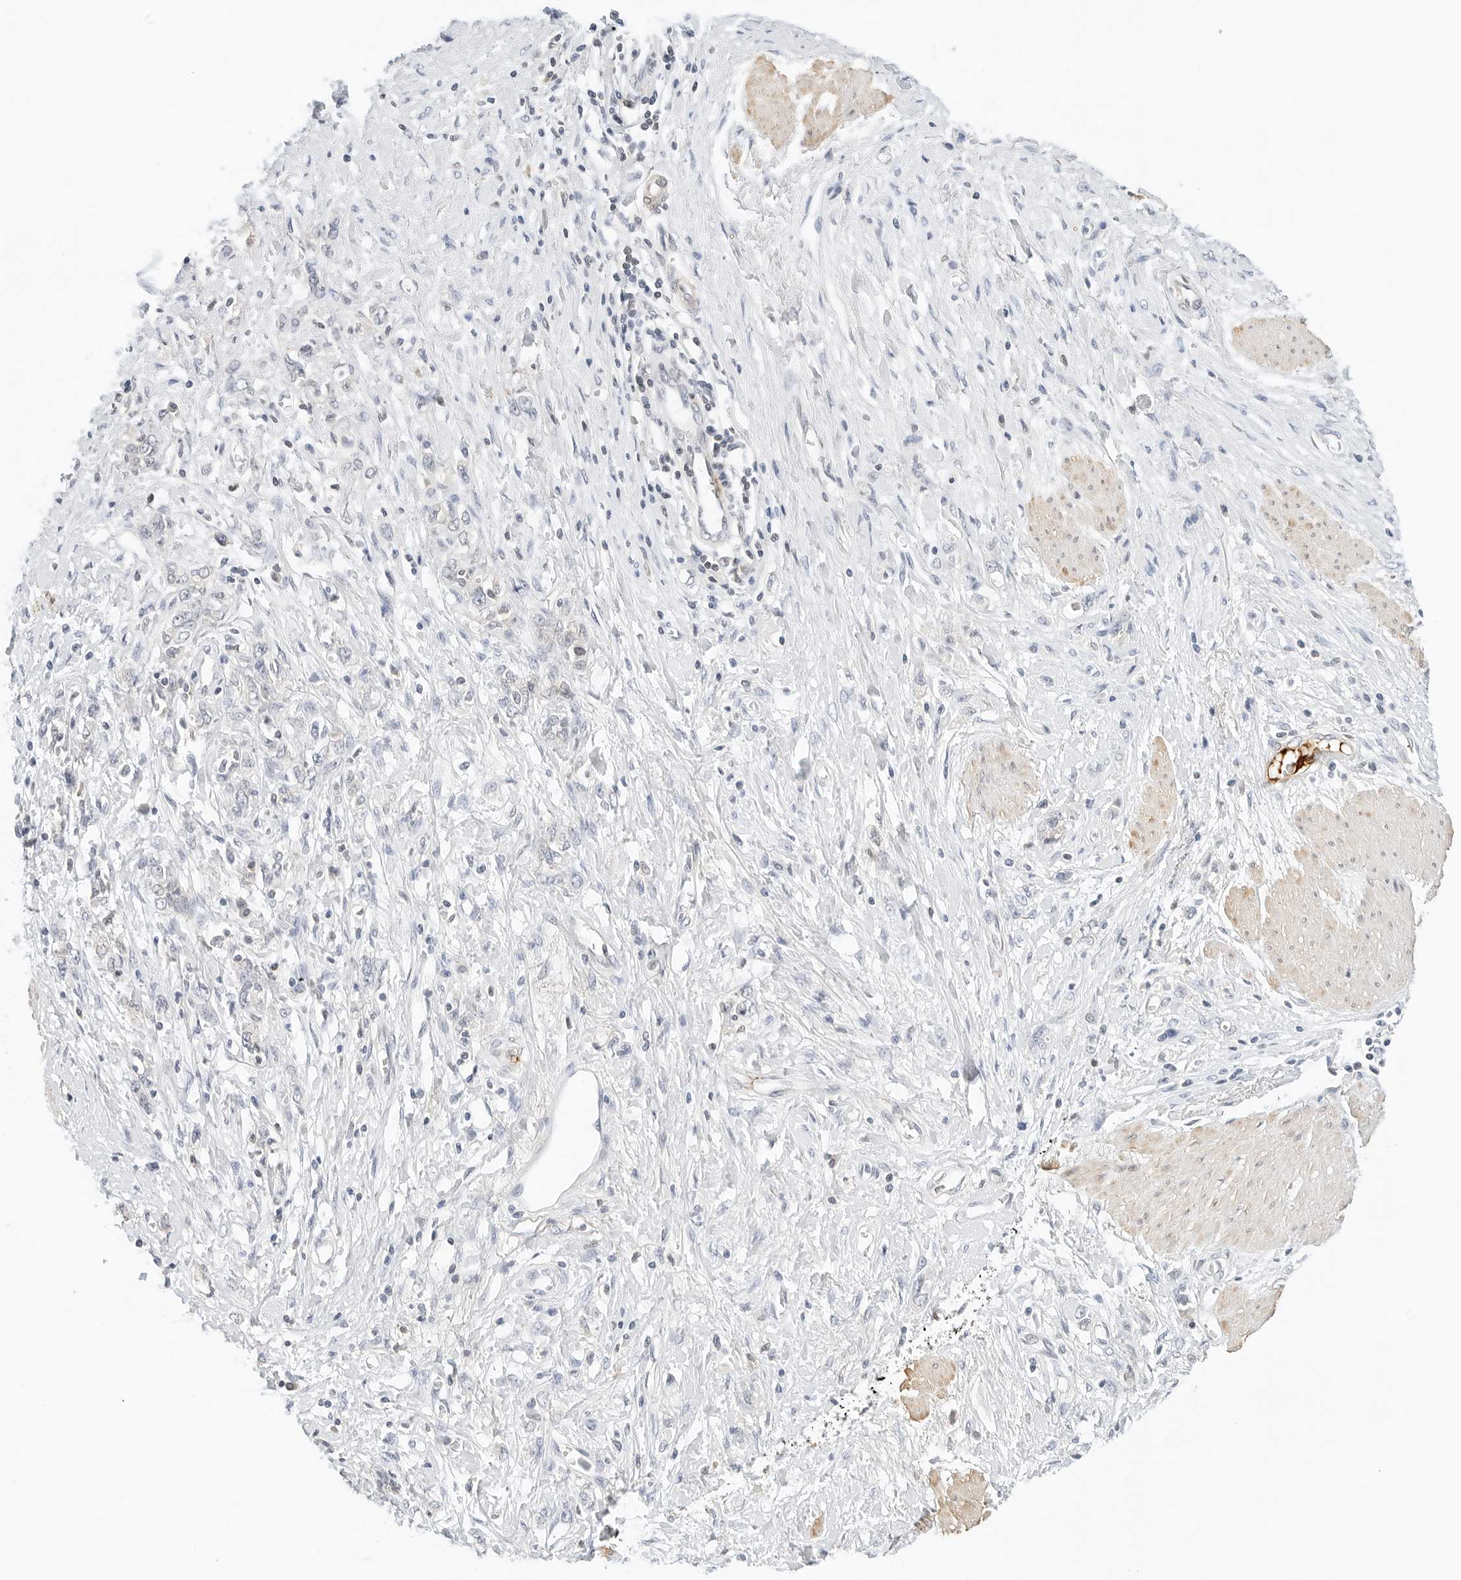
{"staining": {"intensity": "negative", "quantity": "none", "location": "none"}, "tissue": "stomach cancer", "cell_type": "Tumor cells", "image_type": "cancer", "snomed": [{"axis": "morphology", "description": "Adenocarcinoma, NOS"}, {"axis": "topography", "description": "Stomach"}], "caption": "Image shows no protein positivity in tumor cells of stomach adenocarcinoma tissue.", "gene": "PKDCC", "patient": {"sex": "female", "age": 76}}